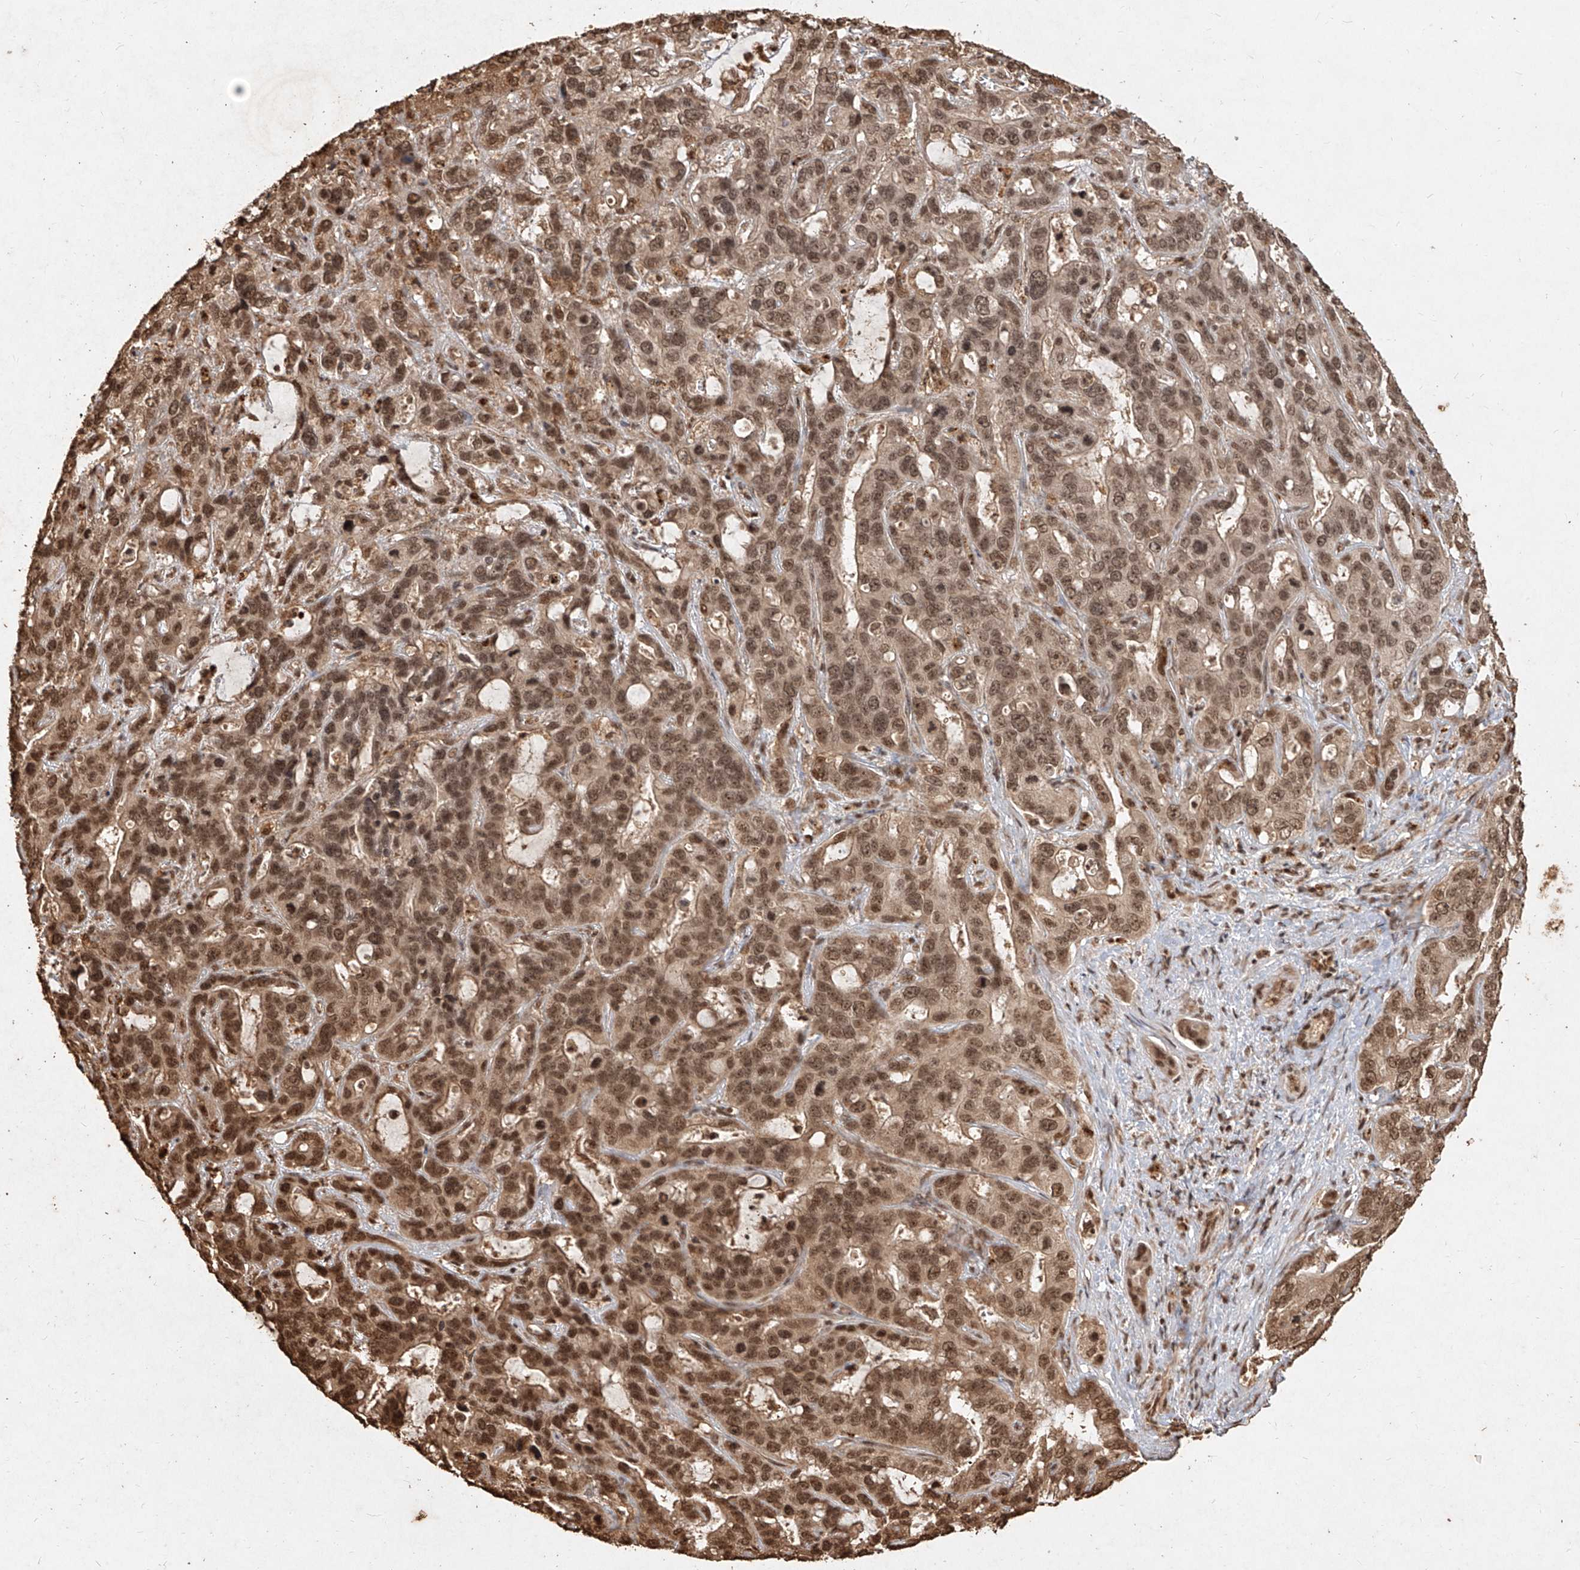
{"staining": {"intensity": "moderate", "quantity": ">75%", "location": "nuclear"}, "tissue": "liver cancer", "cell_type": "Tumor cells", "image_type": "cancer", "snomed": [{"axis": "morphology", "description": "Cholangiocarcinoma"}, {"axis": "topography", "description": "Liver"}], "caption": "The micrograph demonstrates a brown stain indicating the presence of a protein in the nuclear of tumor cells in cholangiocarcinoma (liver).", "gene": "UBE2K", "patient": {"sex": "female", "age": 65}}